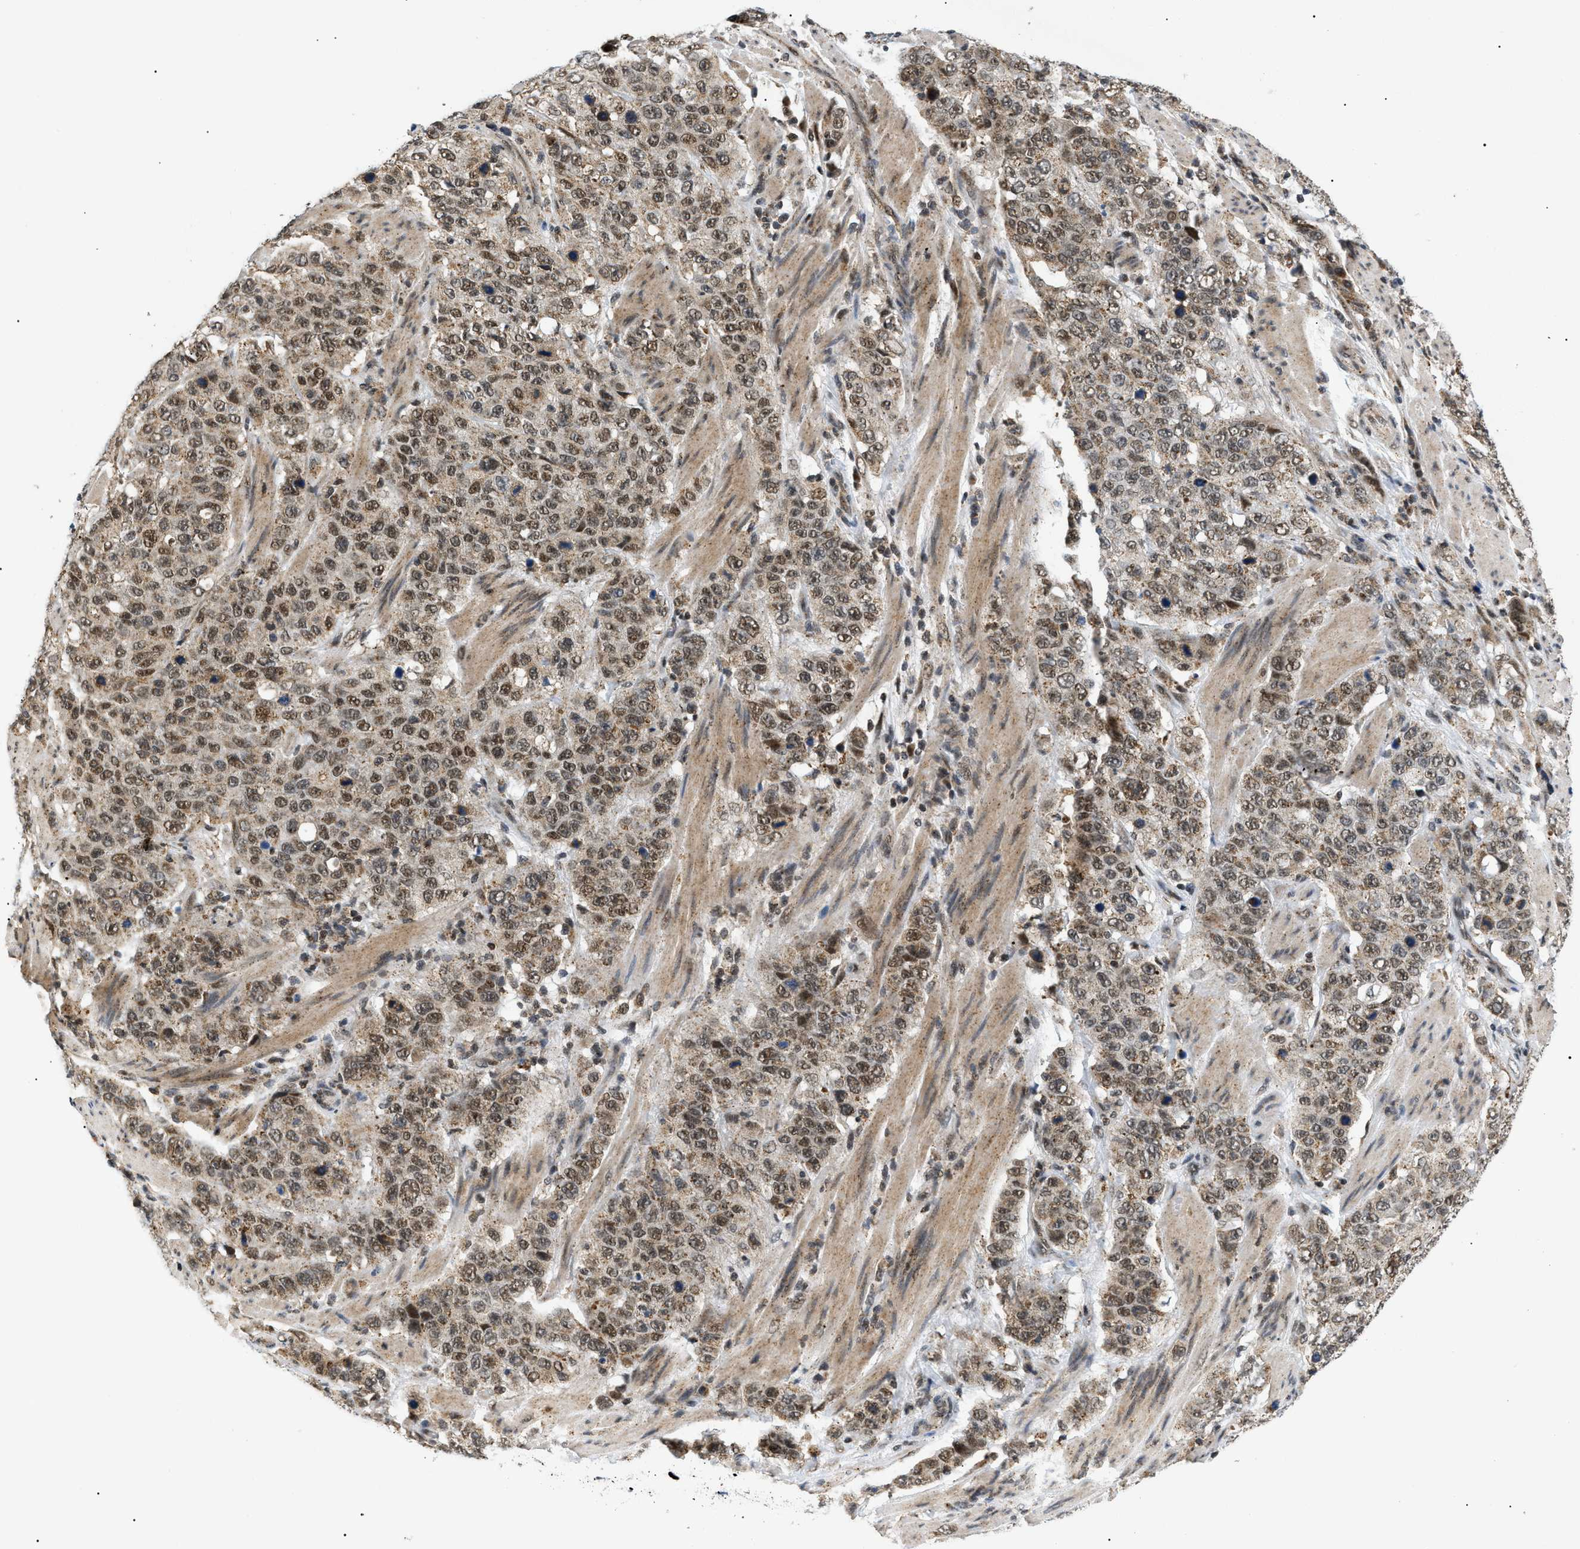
{"staining": {"intensity": "moderate", "quantity": ">75%", "location": "cytoplasmic/membranous,nuclear"}, "tissue": "stomach cancer", "cell_type": "Tumor cells", "image_type": "cancer", "snomed": [{"axis": "morphology", "description": "Adenocarcinoma, NOS"}, {"axis": "topography", "description": "Stomach"}], "caption": "A brown stain shows moderate cytoplasmic/membranous and nuclear positivity of a protein in human adenocarcinoma (stomach) tumor cells.", "gene": "ZBTB11", "patient": {"sex": "male", "age": 48}}